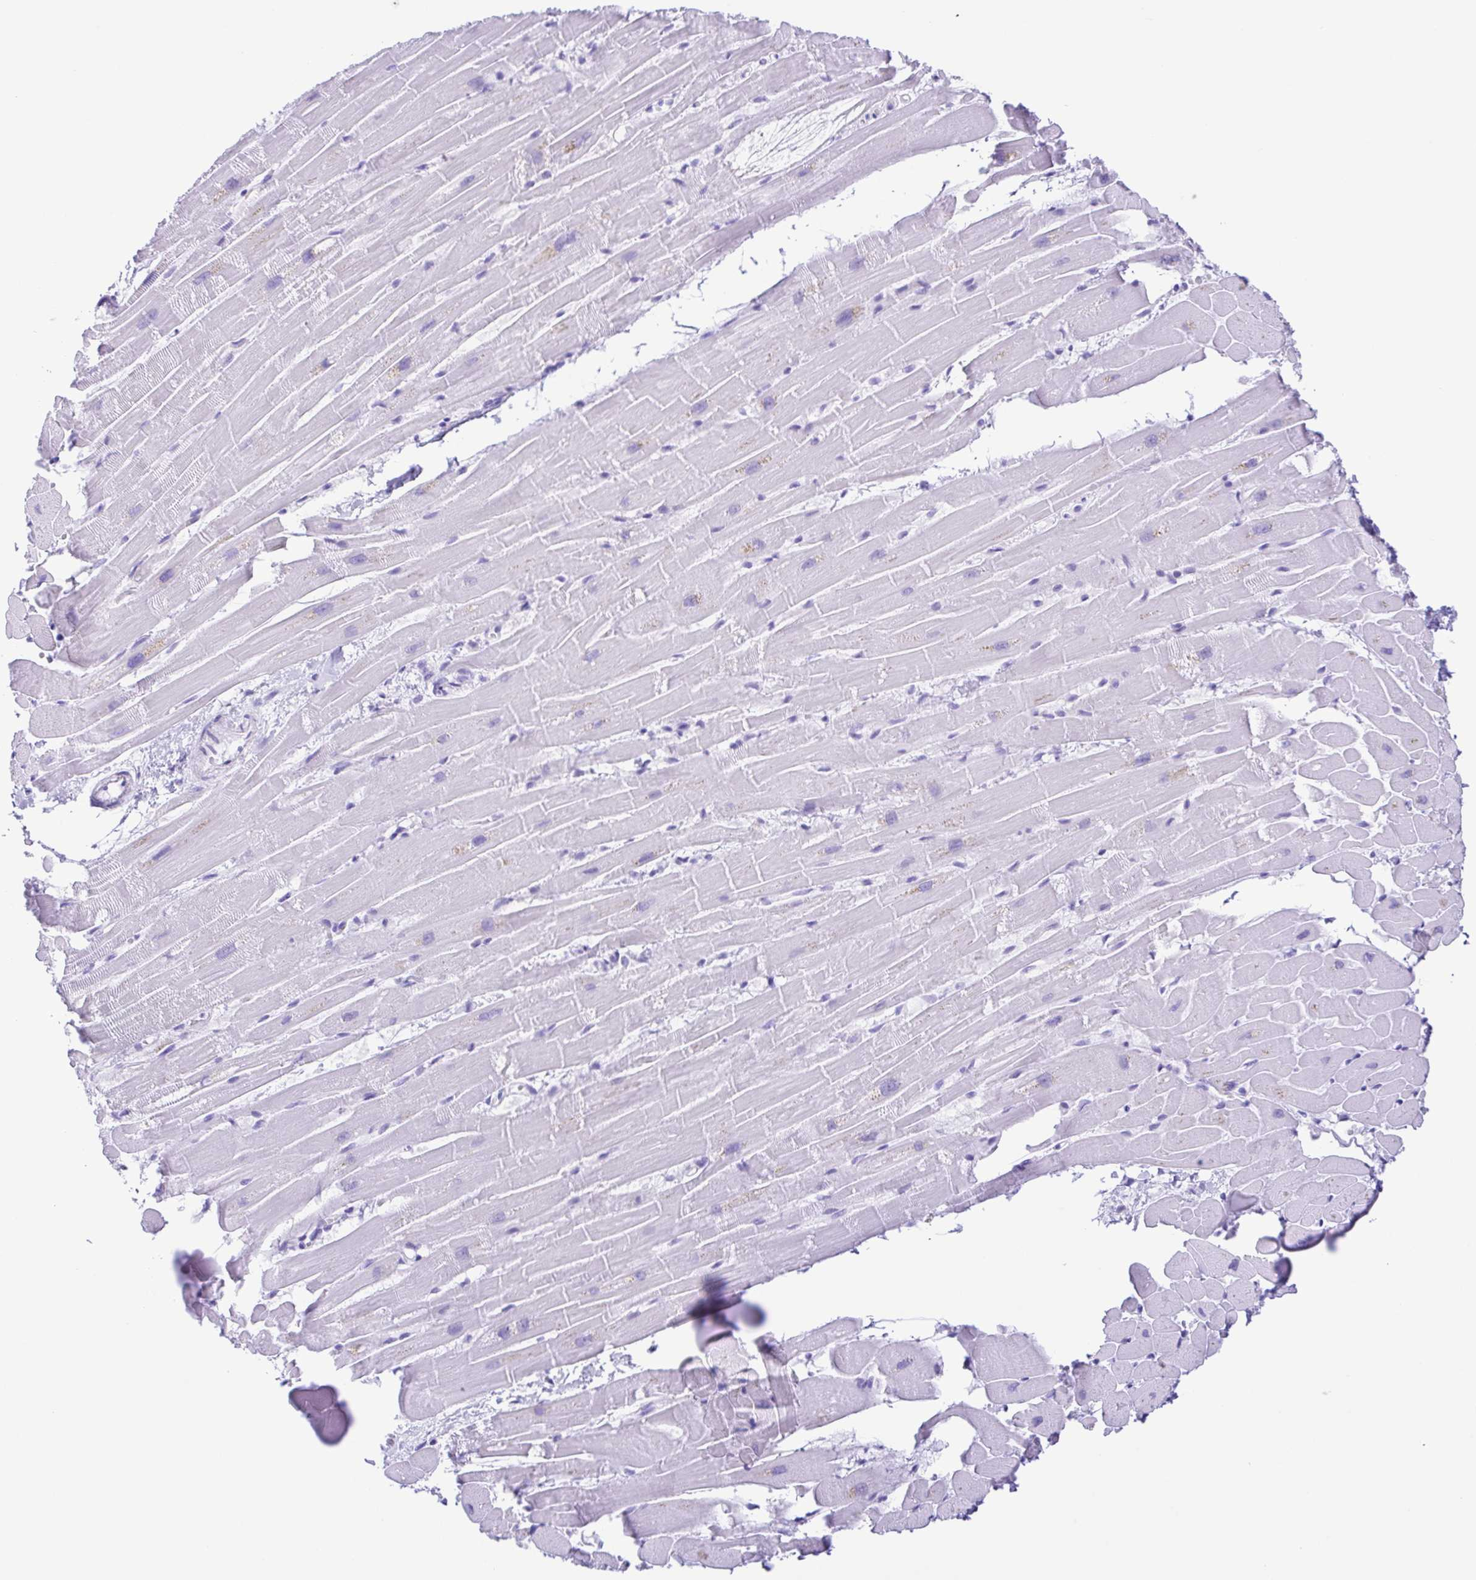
{"staining": {"intensity": "negative", "quantity": "none", "location": "none"}, "tissue": "heart muscle", "cell_type": "Cardiomyocytes", "image_type": "normal", "snomed": [{"axis": "morphology", "description": "Normal tissue, NOS"}, {"axis": "topography", "description": "Heart"}], "caption": "Protein analysis of unremarkable heart muscle reveals no significant positivity in cardiomyocytes.", "gene": "ERP27", "patient": {"sex": "male", "age": 37}}